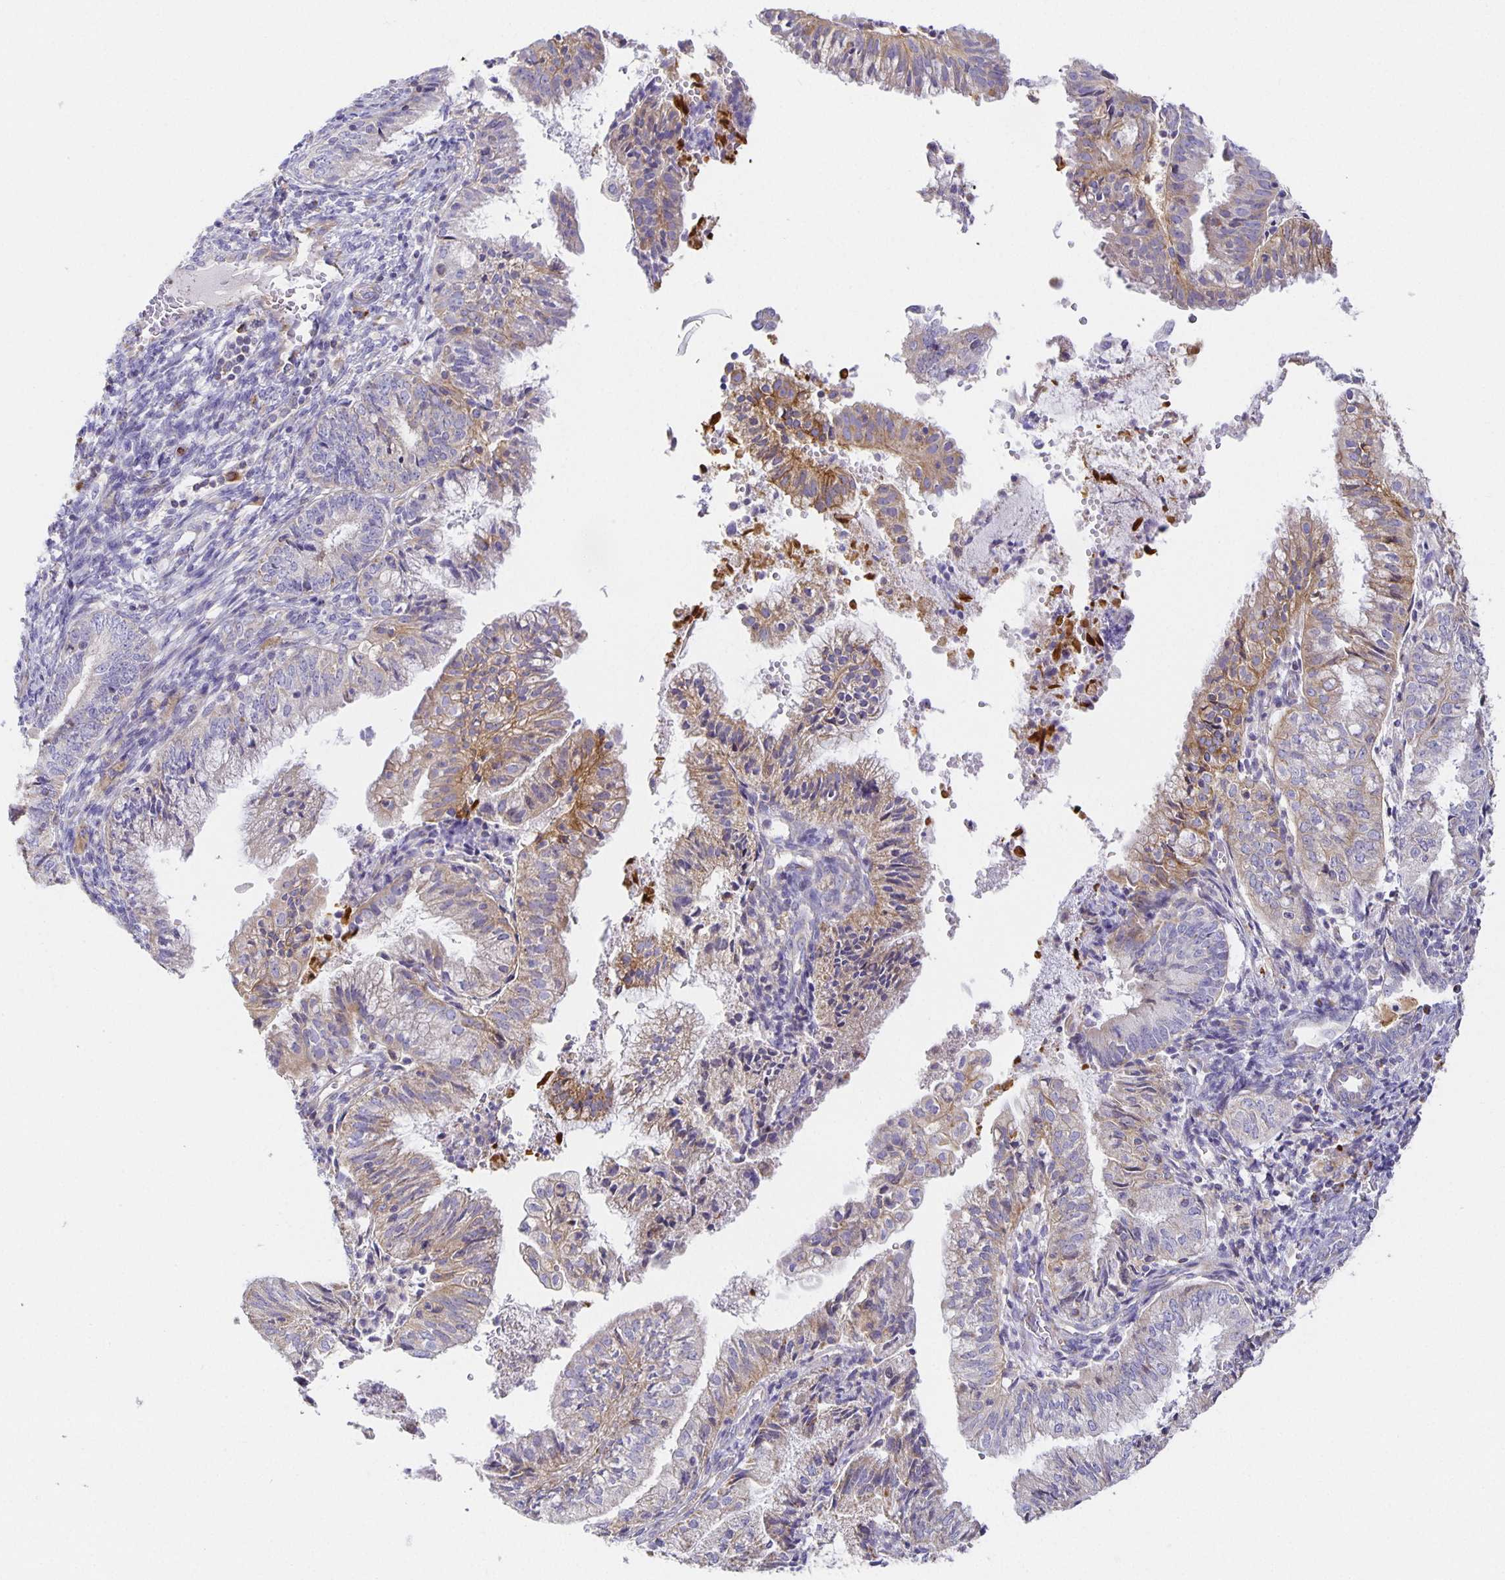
{"staining": {"intensity": "weak", "quantity": "25%-75%", "location": "cytoplasmic/membranous"}, "tissue": "endometrial cancer", "cell_type": "Tumor cells", "image_type": "cancer", "snomed": [{"axis": "morphology", "description": "Adenocarcinoma, NOS"}, {"axis": "topography", "description": "Endometrium"}], "caption": "IHC staining of adenocarcinoma (endometrial), which demonstrates low levels of weak cytoplasmic/membranous expression in about 25%-75% of tumor cells indicating weak cytoplasmic/membranous protein staining. The staining was performed using DAB (brown) for protein detection and nuclei were counterstained in hematoxylin (blue).", "gene": "FLRT3", "patient": {"sex": "female", "age": 55}}